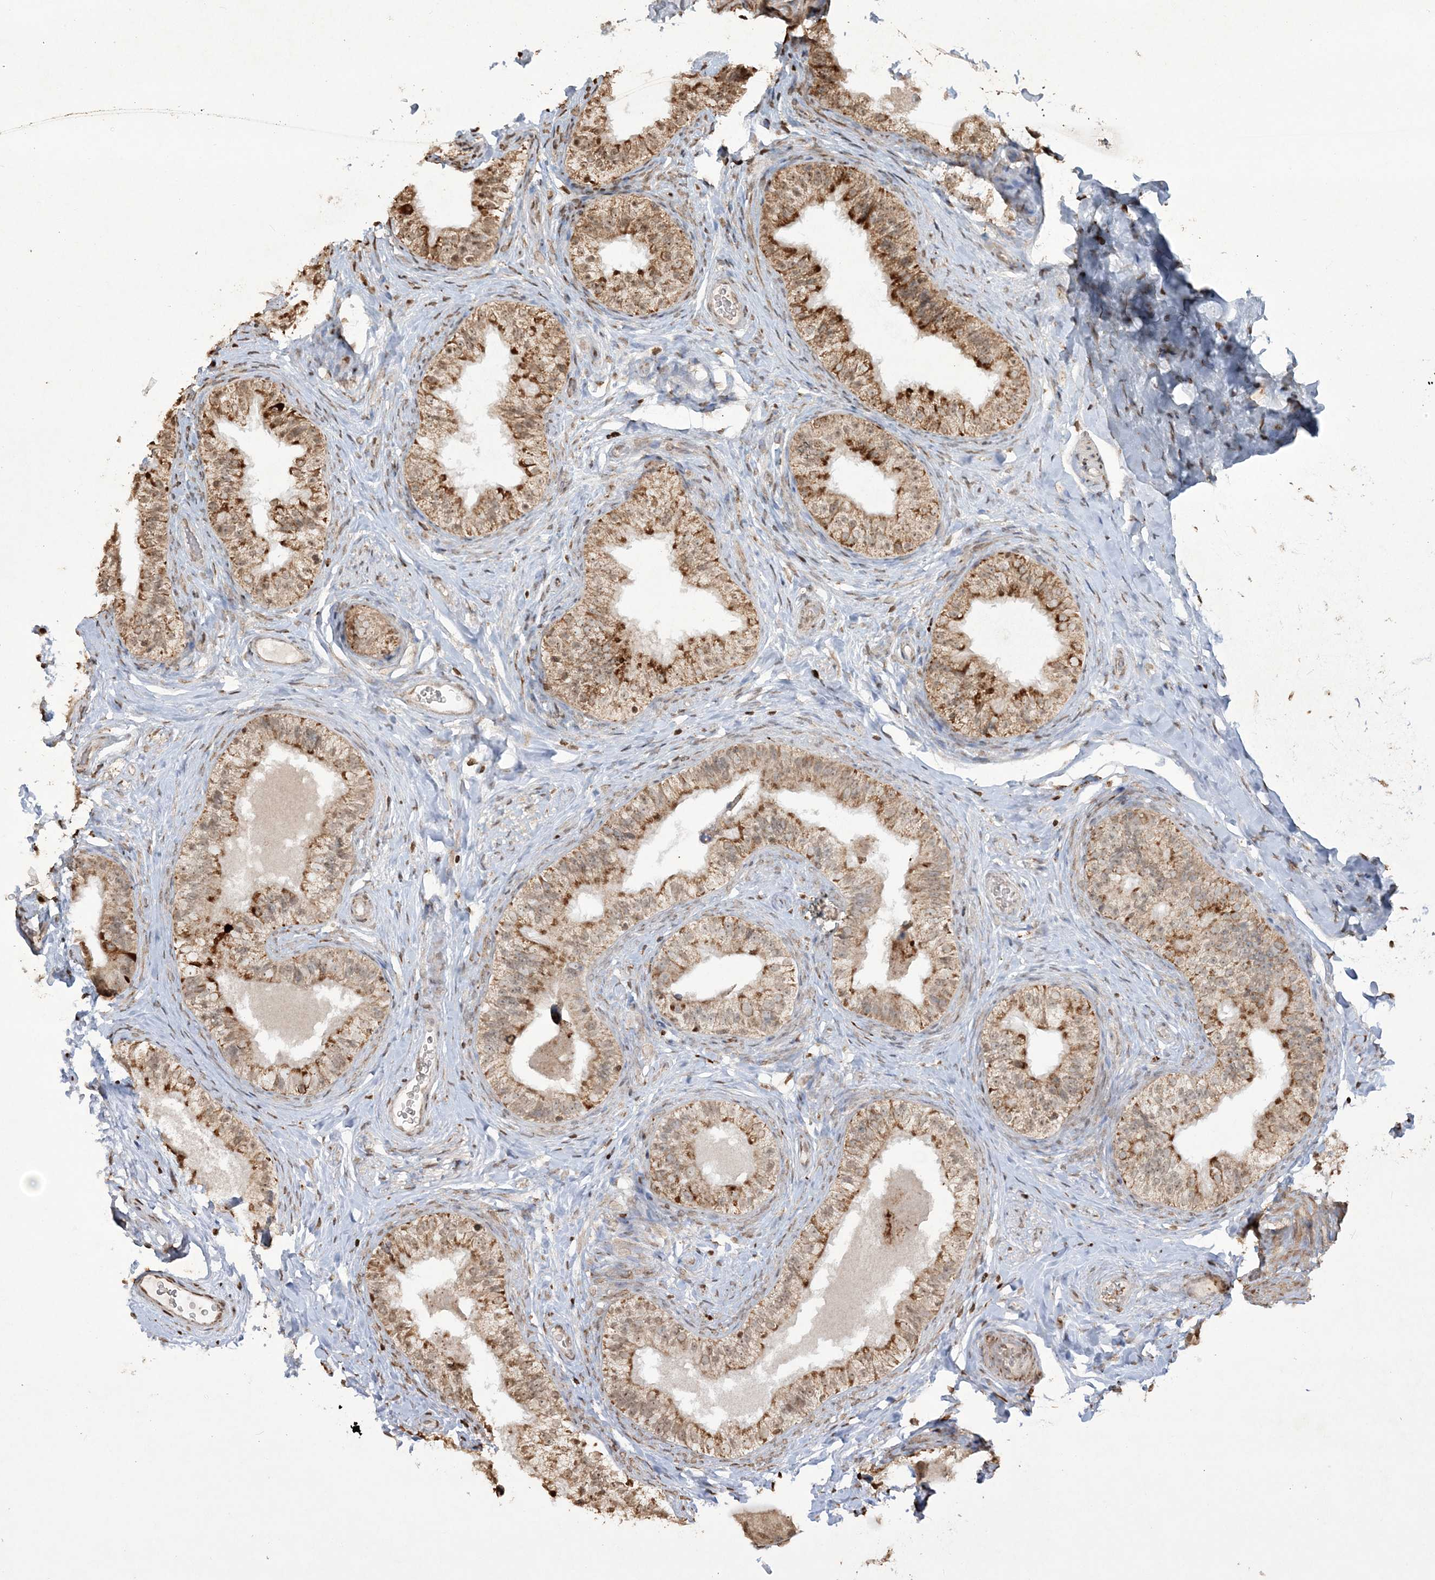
{"staining": {"intensity": "moderate", "quantity": ">75%", "location": "cytoplasmic/membranous"}, "tissue": "epididymis", "cell_type": "Glandular cells", "image_type": "normal", "snomed": [{"axis": "morphology", "description": "Normal tissue, NOS"}, {"axis": "topography", "description": "Epididymis"}], "caption": "This micrograph exhibits IHC staining of normal epididymis, with medium moderate cytoplasmic/membranous staining in about >75% of glandular cells.", "gene": "TTC7A", "patient": {"sex": "male", "age": 49}}